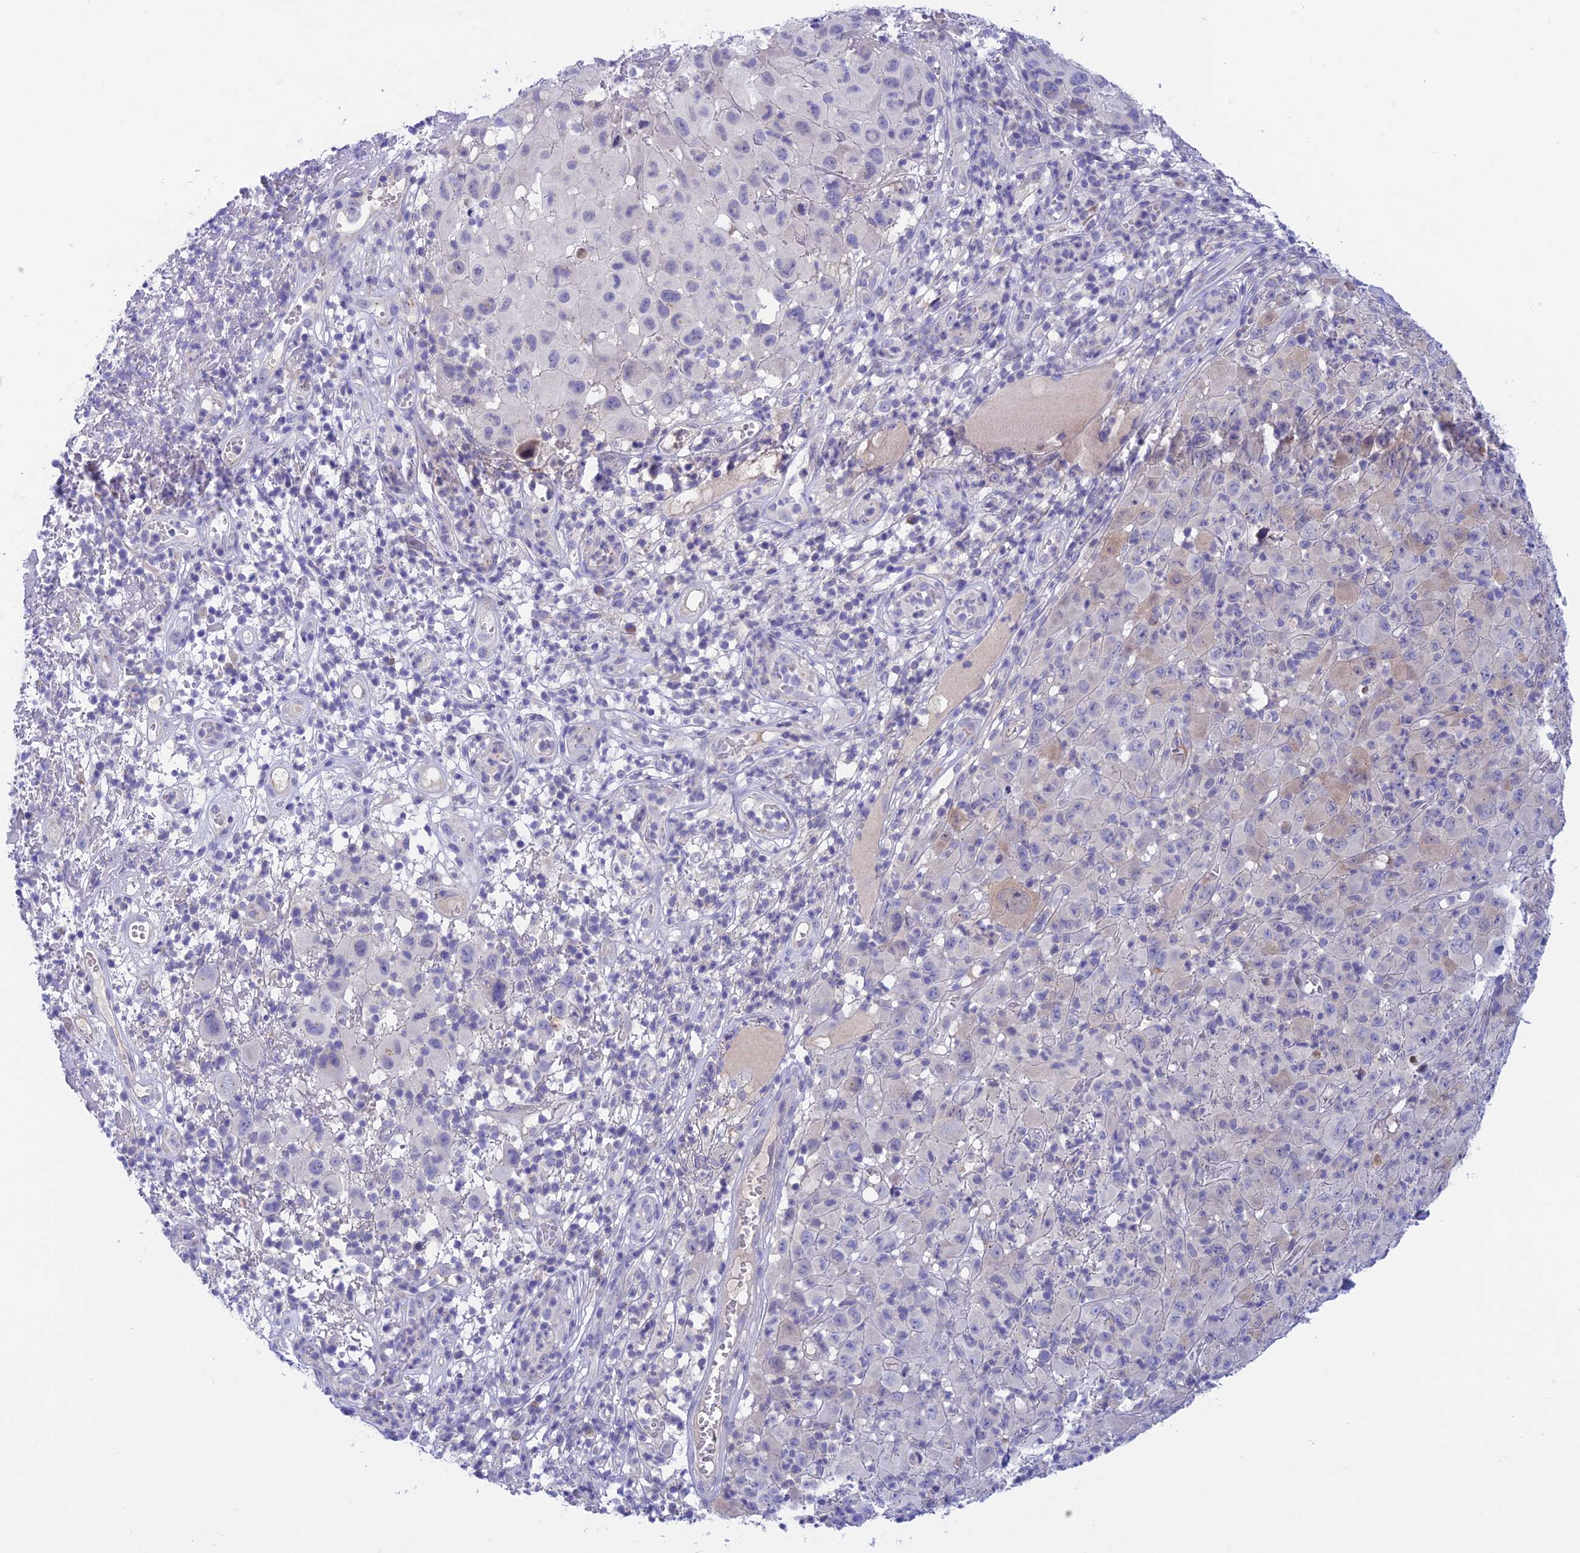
{"staining": {"intensity": "negative", "quantity": "none", "location": "none"}, "tissue": "melanoma", "cell_type": "Tumor cells", "image_type": "cancer", "snomed": [{"axis": "morphology", "description": "Malignant melanoma, NOS"}, {"axis": "topography", "description": "Skin"}], "caption": "An immunohistochemistry image of melanoma is shown. There is no staining in tumor cells of melanoma. (Stains: DAB (3,3'-diaminobenzidine) IHC with hematoxylin counter stain, Microscopy: brightfield microscopy at high magnification).", "gene": "XPO7", "patient": {"sex": "male", "age": 73}}